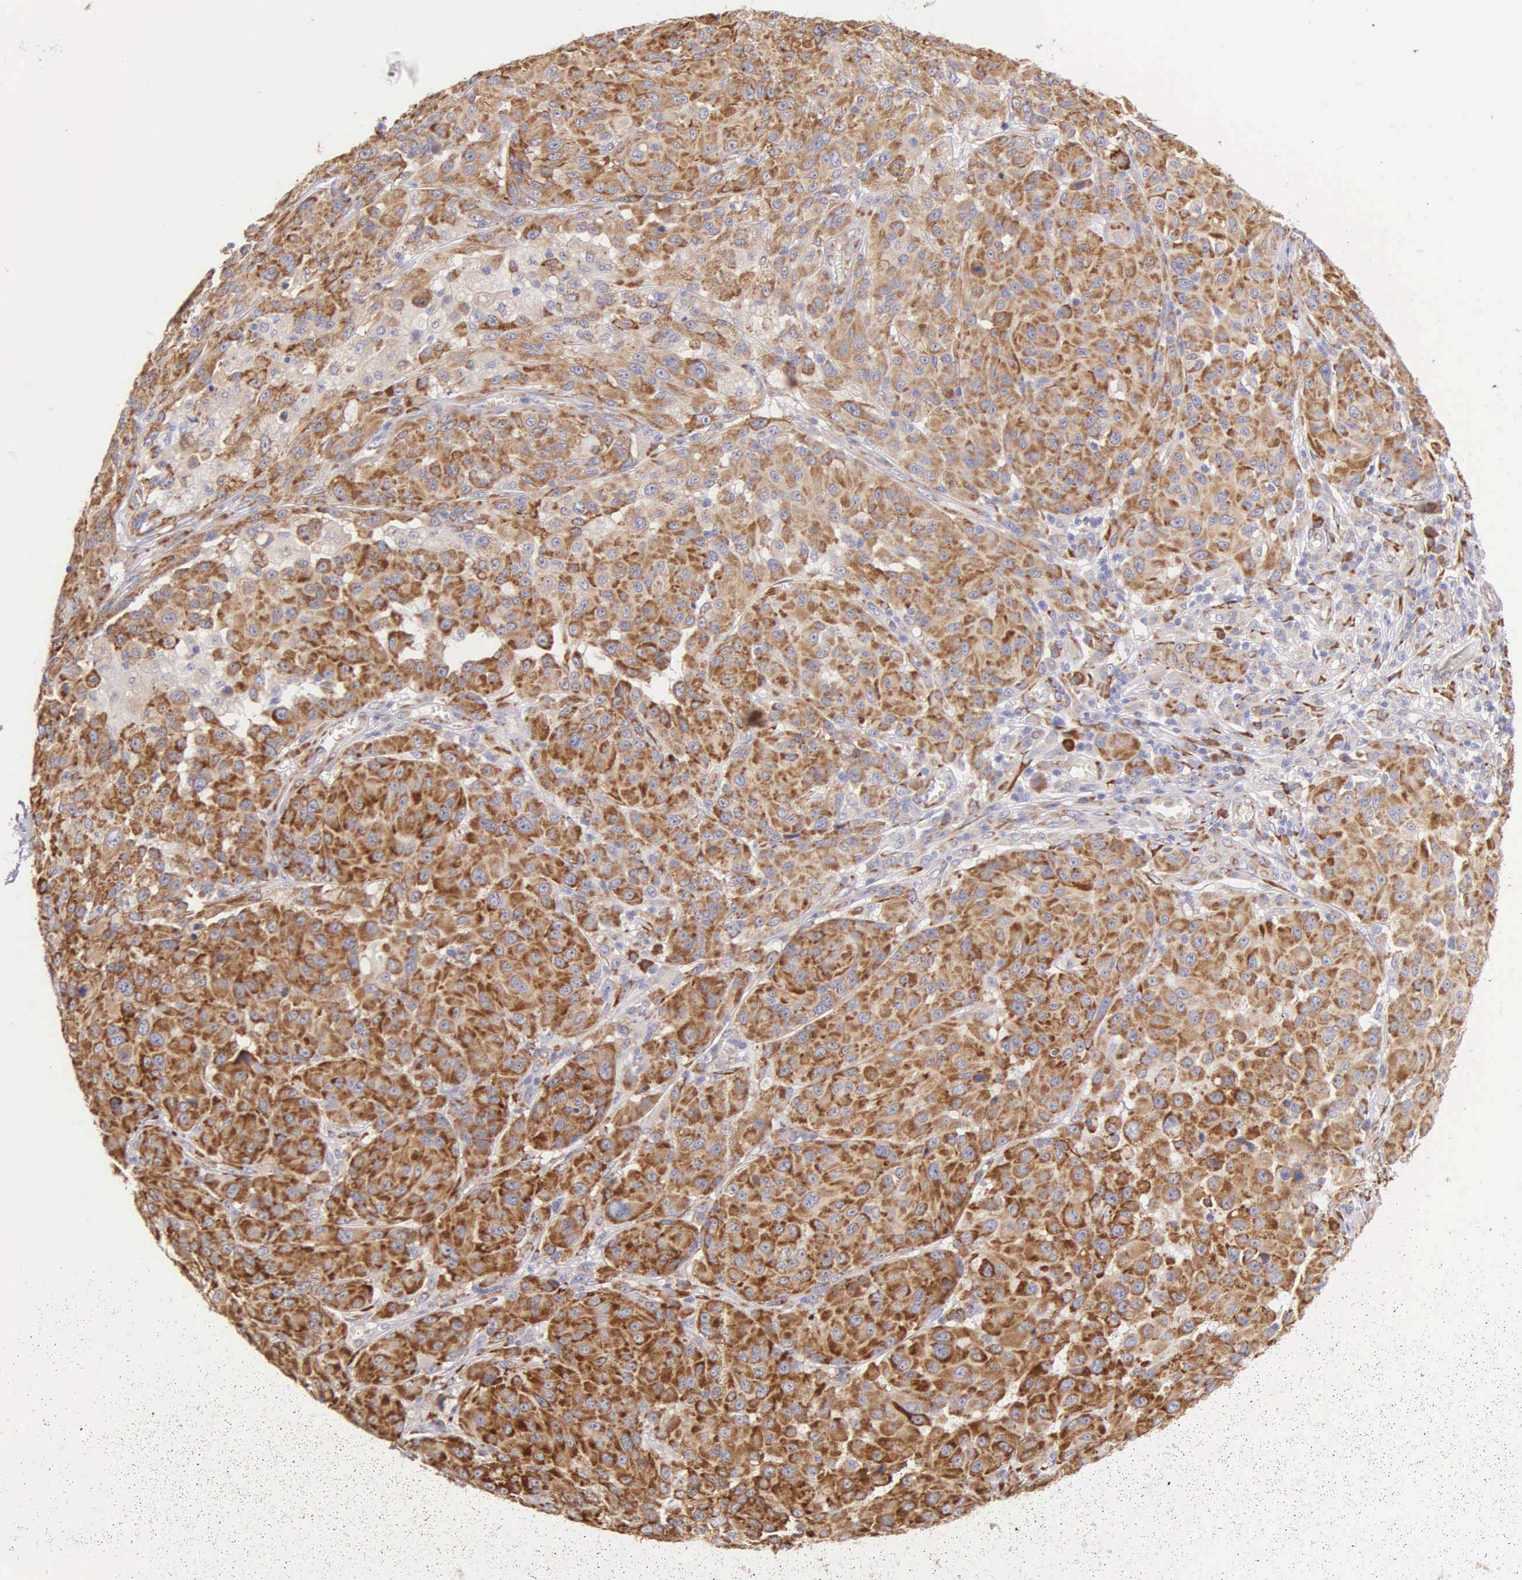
{"staining": {"intensity": "strong", "quantity": ">75%", "location": "cytoplasmic/membranous"}, "tissue": "melanoma", "cell_type": "Tumor cells", "image_type": "cancer", "snomed": [{"axis": "morphology", "description": "Malignant melanoma, NOS"}, {"axis": "topography", "description": "Skin"}], "caption": "An image of malignant melanoma stained for a protein displays strong cytoplasmic/membranous brown staining in tumor cells.", "gene": "CKAP4", "patient": {"sex": "female", "age": 77}}